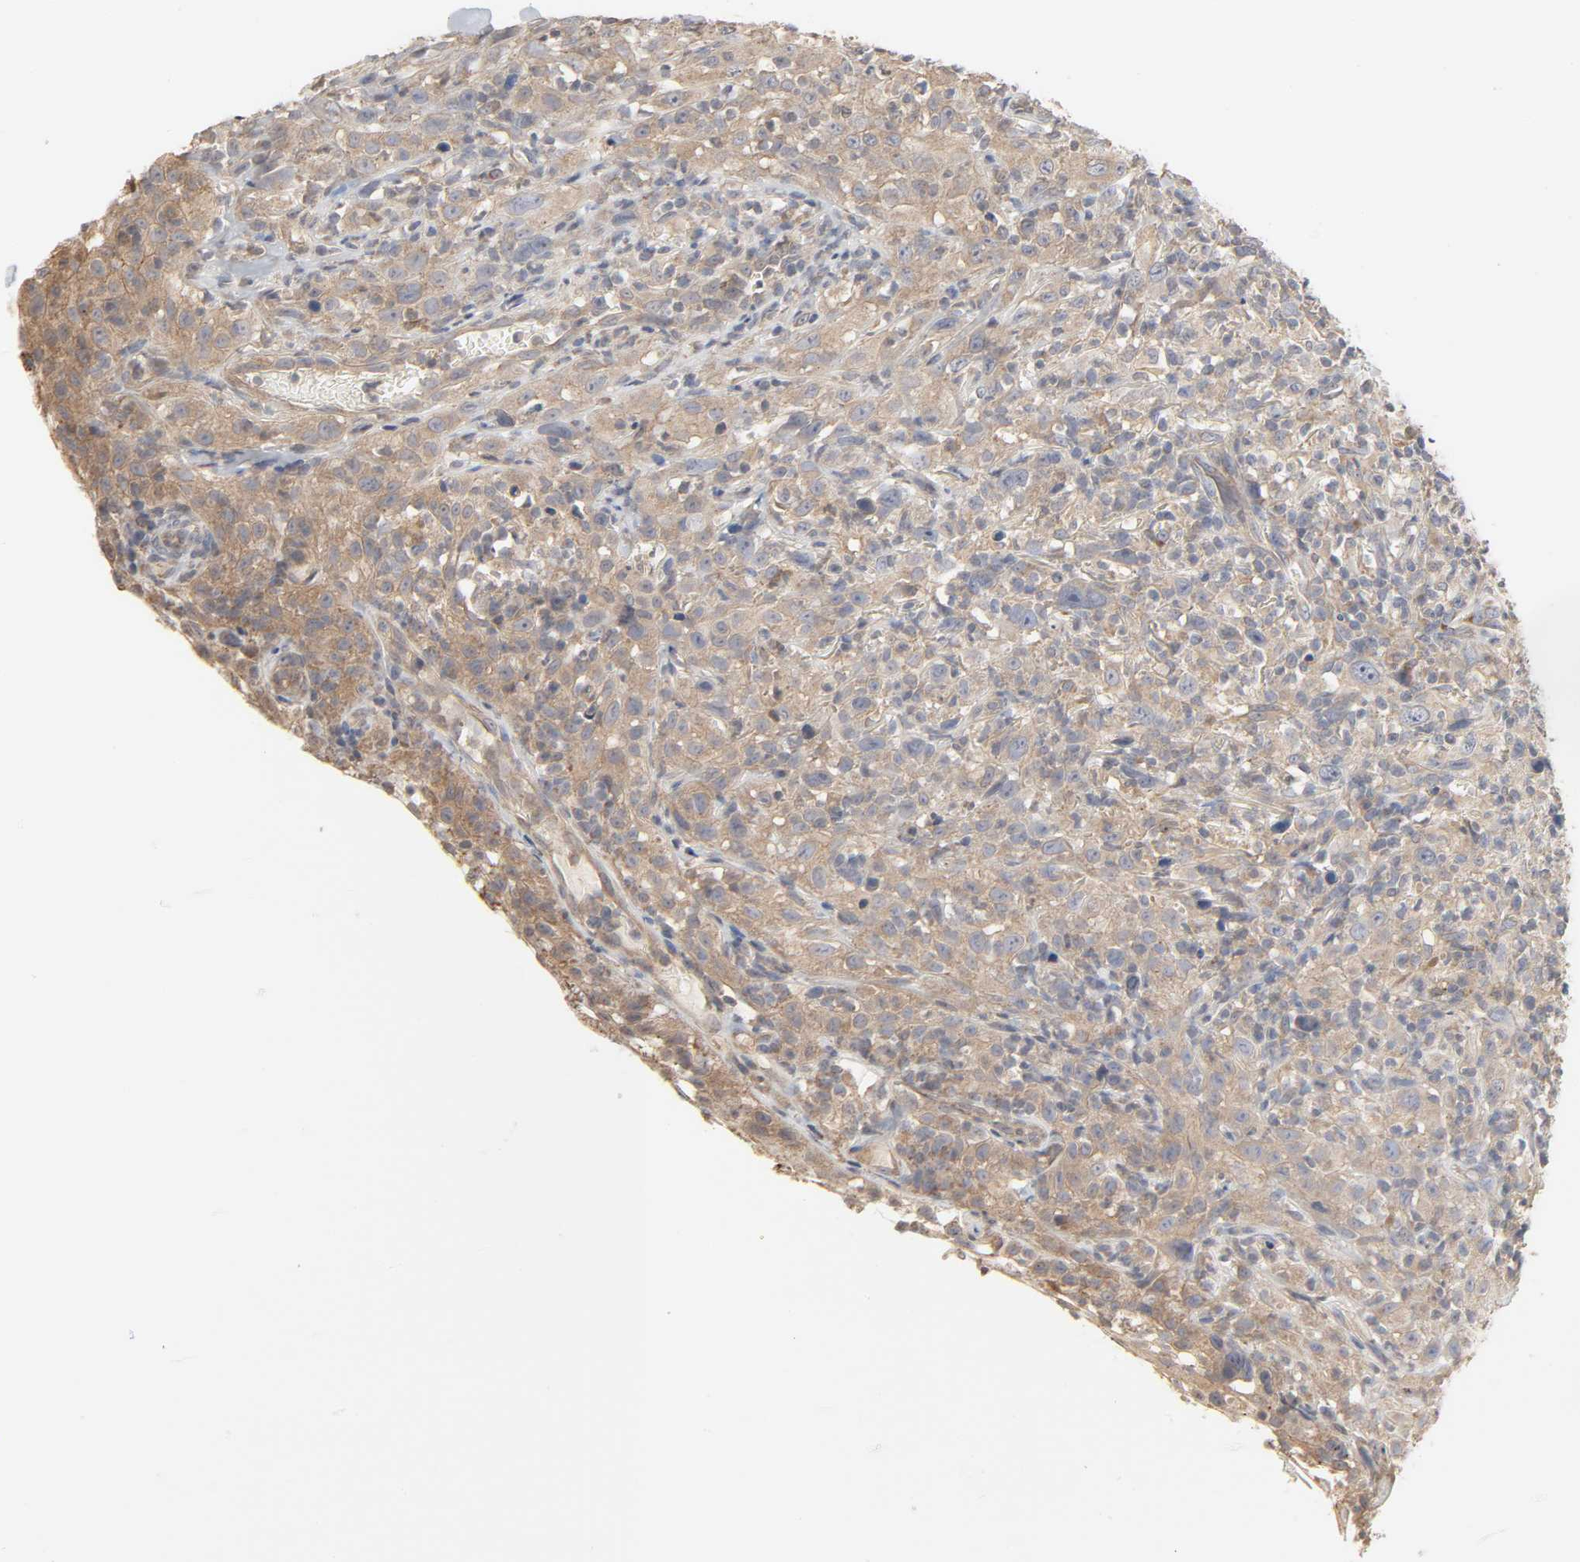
{"staining": {"intensity": "weak", "quantity": ">75%", "location": "cytoplasmic/membranous"}, "tissue": "thyroid cancer", "cell_type": "Tumor cells", "image_type": "cancer", "snomed": [{"axis": "morphology", "description": "Carcinoma, NOS"}, {"axis": "topography", "description": "Thyroid gland"}], "caption": "Tumor cells show low levels of weak cytoplasmic/membranous positivity in approximately >75% of cells in thyroid cancer (carcinoma). Immunohistochemistry stains the protein in brown and the nuclei are stained blue.", "gene": "CLEC4E", "patient": {"sex": "female", "age": 77}}